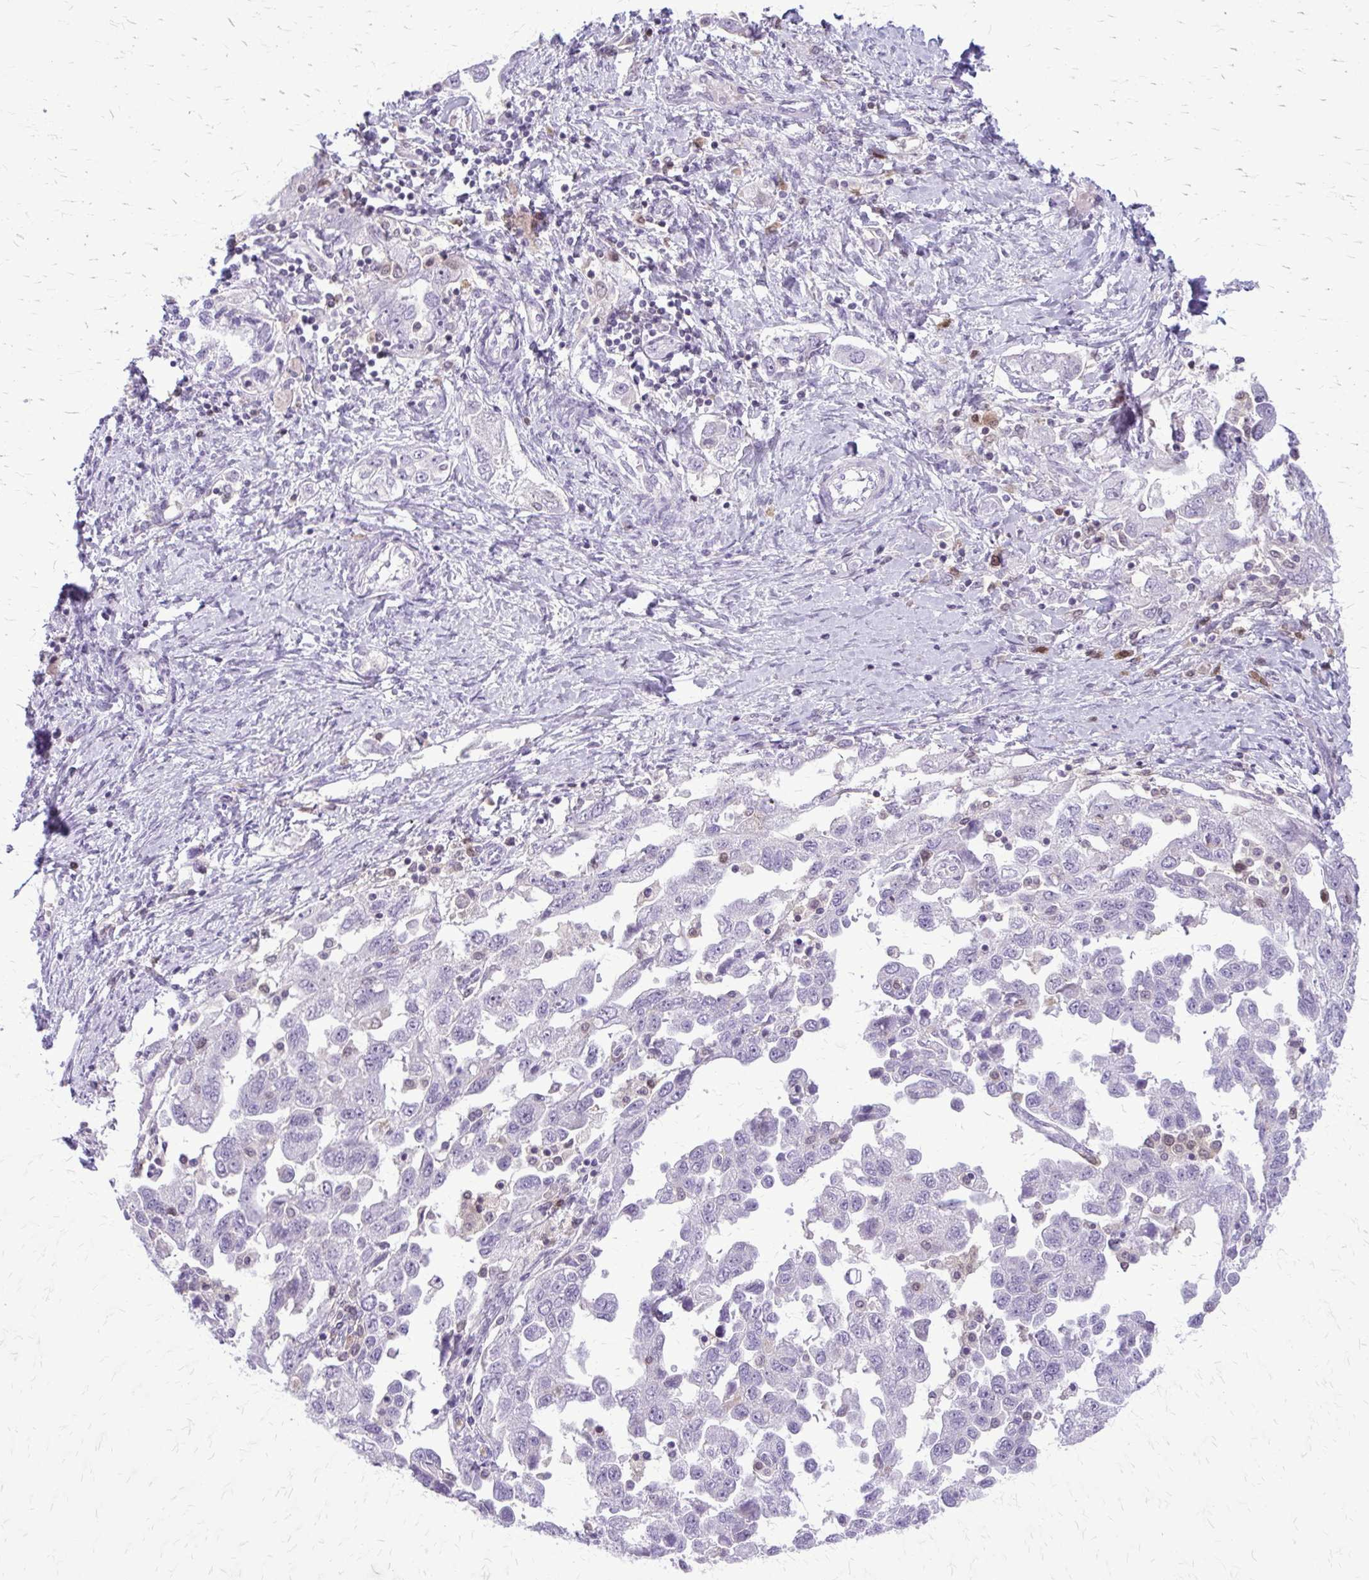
{"staining": {"intensity": "negative", "quantity": "none", "location": "none"}, "tissue": "ovarian cancer", "cell_type": "Tumor cells", "image_type": "cancer", "snomed": [{"axis": "morphology", "description": "Carcinoma, NOS"}, {"axis": "morphology", "description": "Cystadenocarcinoma, serous, NOS"}, {"axis": "topography", "description": "Ovary"}], "caption": "An immunohistochemistry (IHC) histopathology image of ovarian cancer is shown. There is no staining in tumor cells of ovarian cancer.", "gene": "GLRX", "patient": {"sex": "female", "age": 69}}